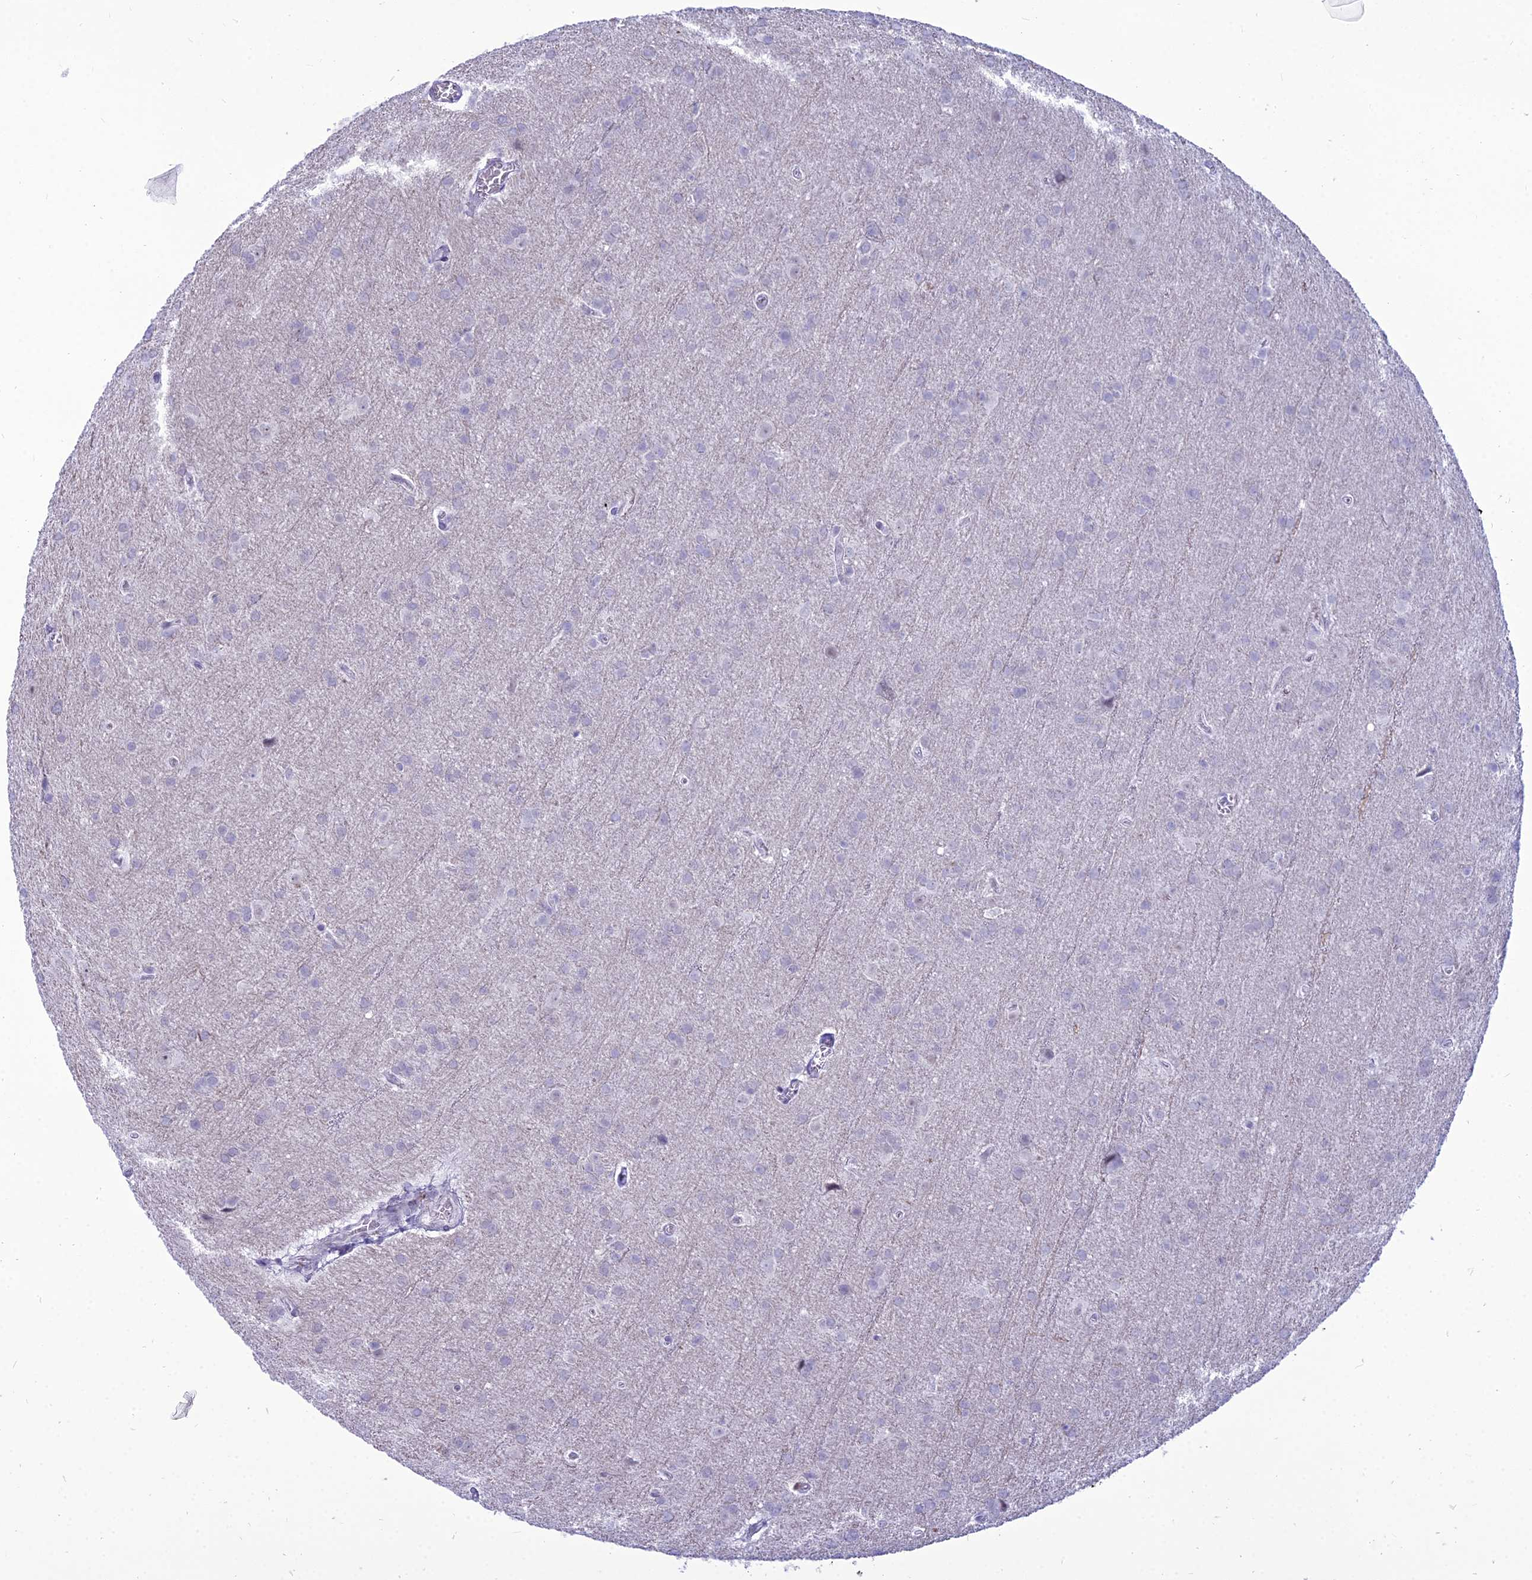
{"staining": {"intensity": "negative", "quantity": "none", "location": "none"}, "tissue": "glioma", "cell_type": "Tumor cells", "image_type": "cancer", "snomed": [{"axis": "morphology", "description": "Glioma, malignant, Low grade"}, {"axis": "topography", "description": "Brain"}], "caption": "The image exhibits no staining of tumor cells in low-grade glioma (malignant).", "gene": "DHX40", "patient": {"sex": "female", "age": 32}}